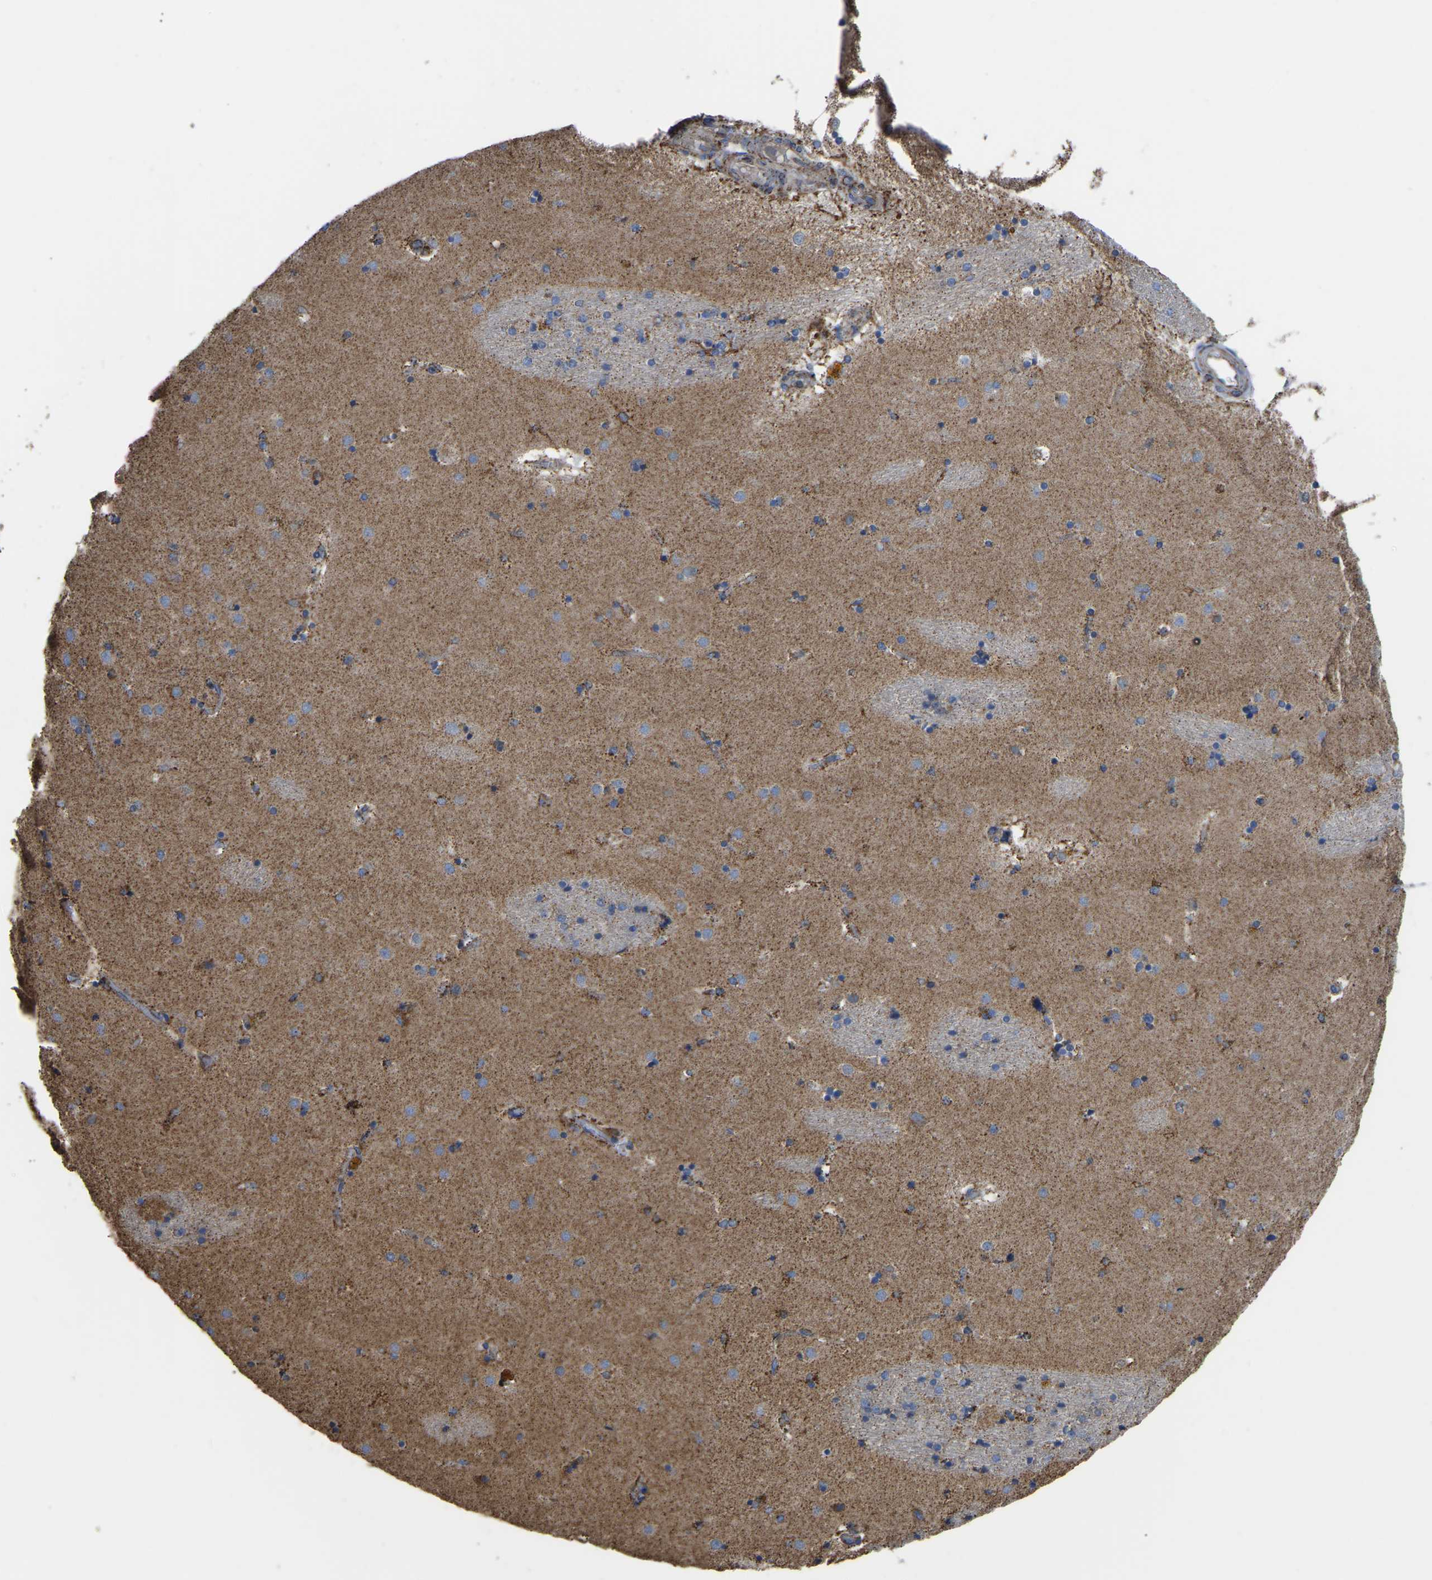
{"staining": {"intensity": "moderate", "quantity": "<25%", "location": "cytoplasmic/membranous"}, "tissue": "caudate", "cell_type": "Glial cells", "image_type": "normal", "snomed": [{"axis": "morphology", "description": "Normal tissue, NOS"}, {"axis": "topography", "description": "Lateral ventricle wall"}], "caption": "A brown stain shows moderate cytoplasmic/membranous staining of a protein in glial cells of normal caudate.", "gene": "ETFA", "patient": {"sex": "male", "age": 70}}